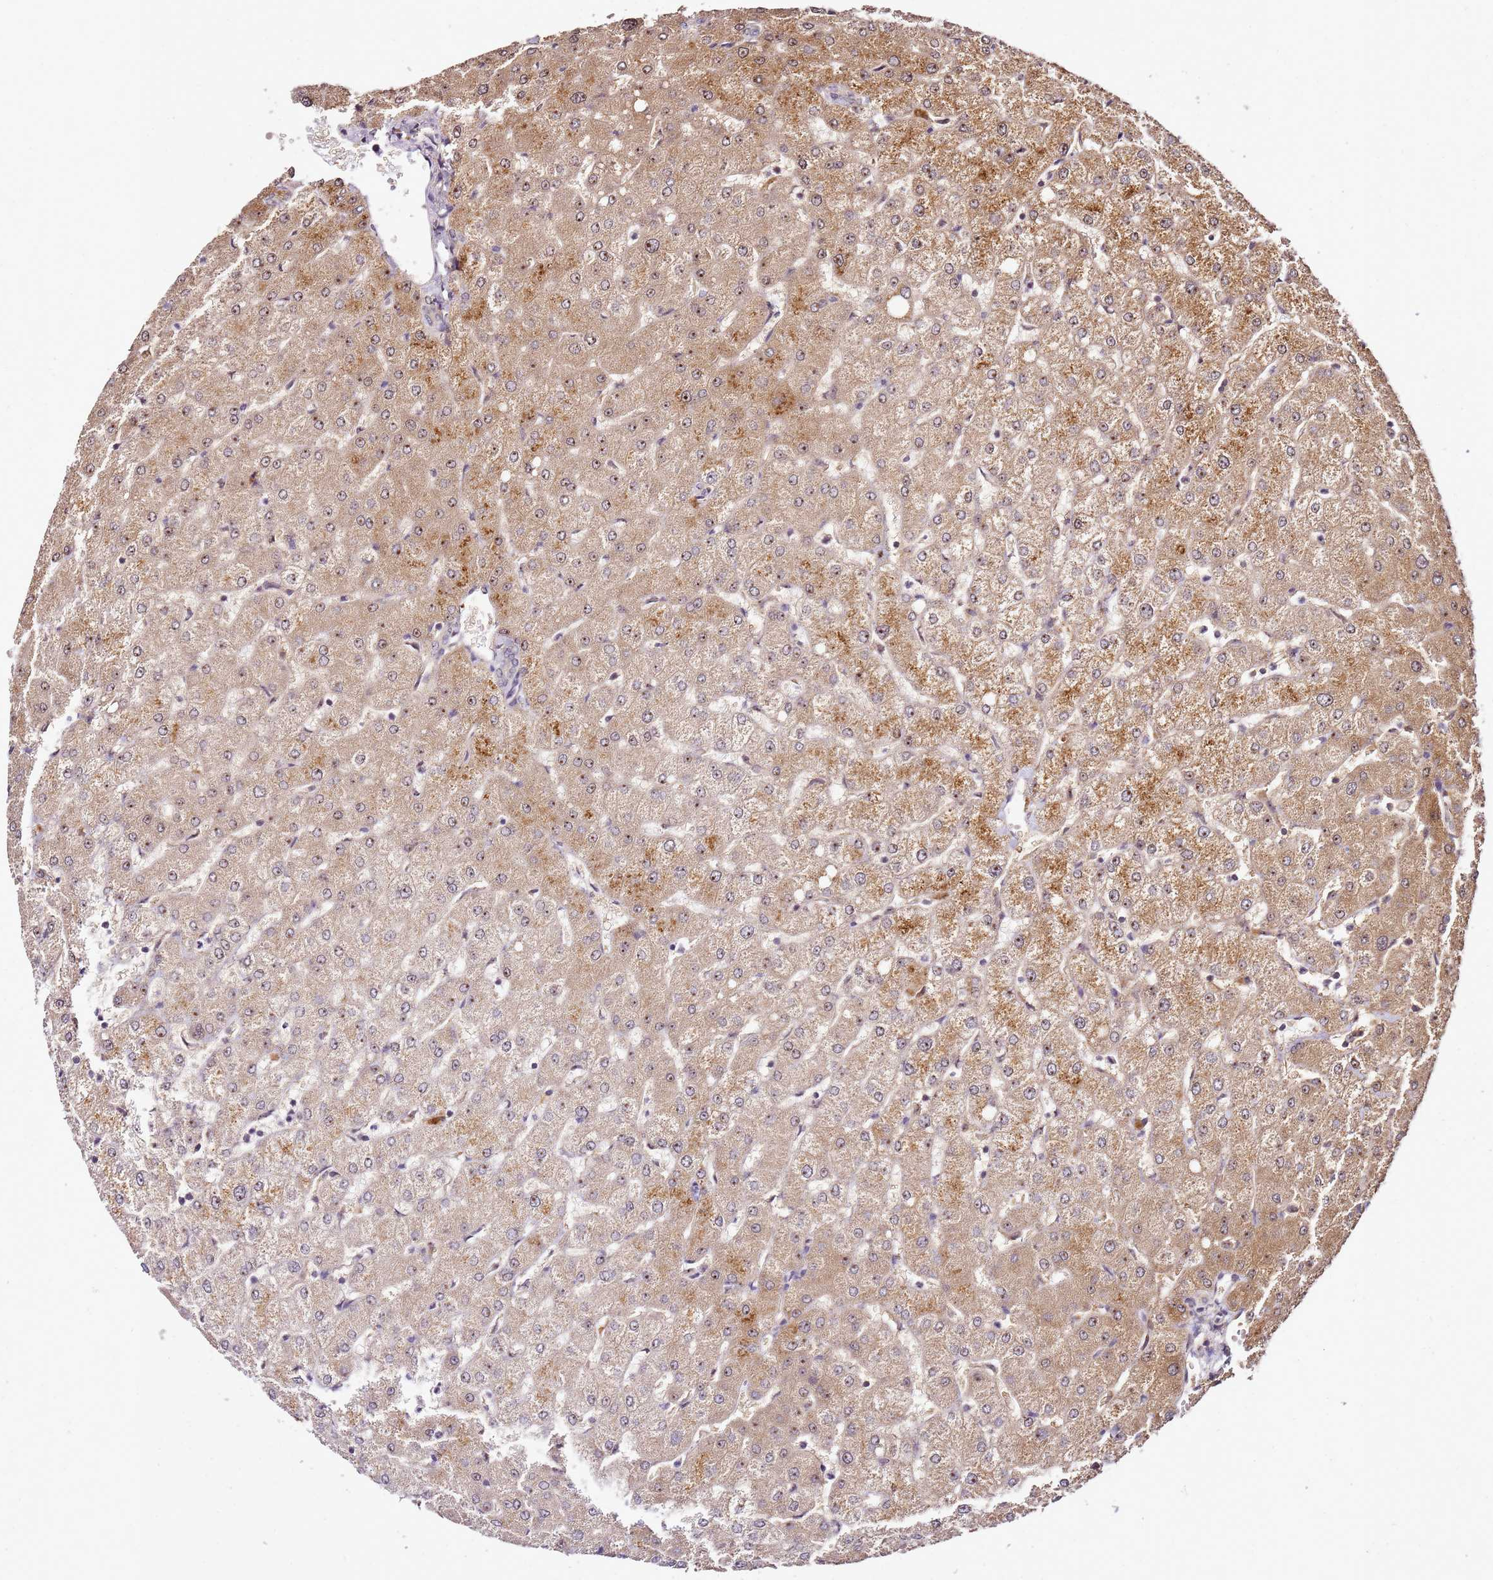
{"staining": {"intensity": "negative", "quantity": "none", "location": "none"}, "tissue": "liver", "cell_type": "Cholangiocytes", "image_type": "normal", "snomed": [{"axis": "morphology", "description": "Normal tissue, NOS"}, {"axis": "topography", "description": "Liver"}], "caption": "The photomicrograph reveals no staining of cholangiocytes in normal liver. The staining was performed using DAB (3,3'-diaminobenzidine) to visualize the protein expression in brown, while the nuclei were stained in blue with hematoxylin (Magnification: 20x).", "gene": "DDX27", "patient": {"sex": "female", "age": 54}}